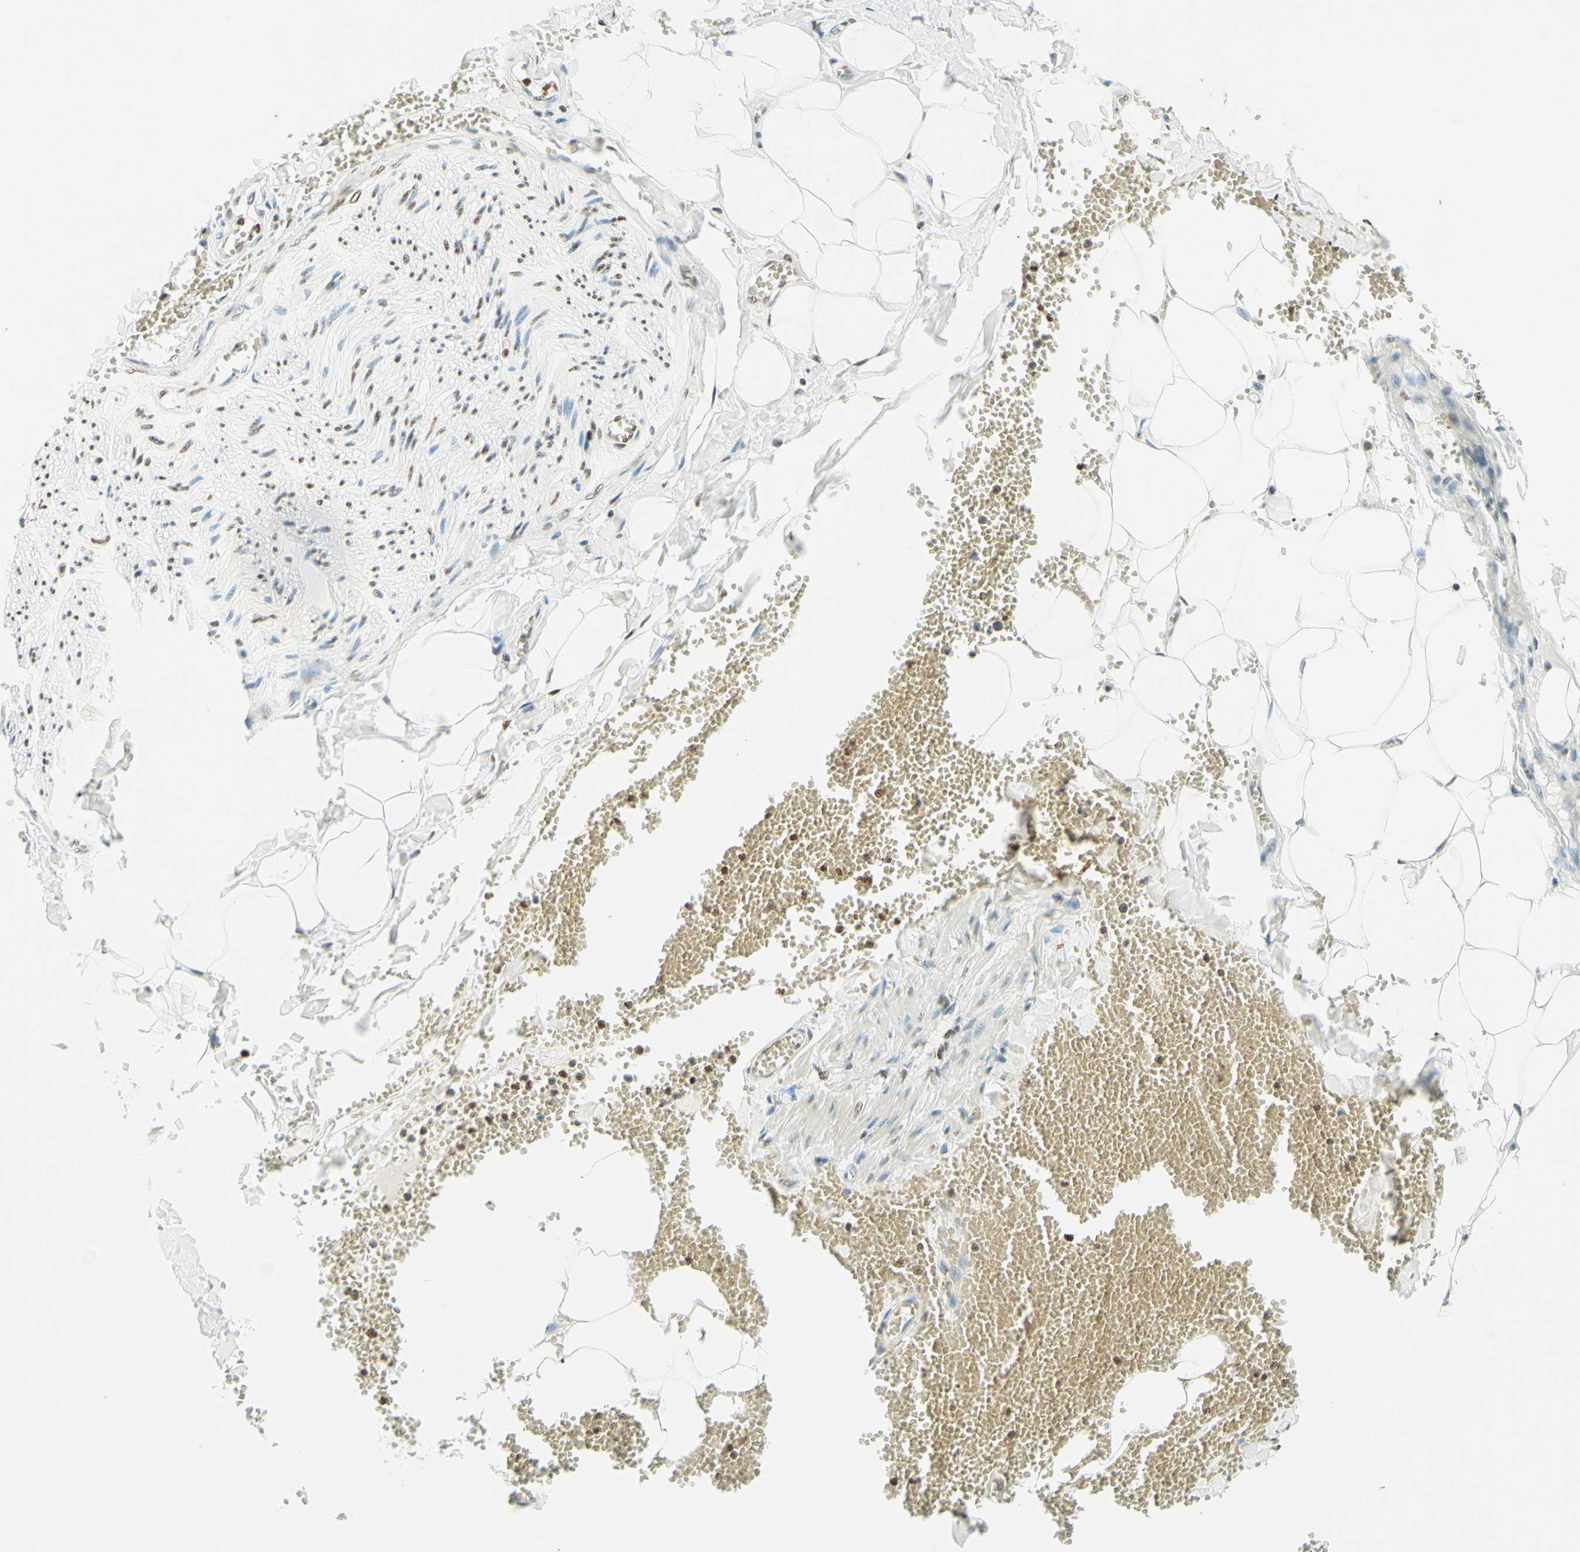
{"staining": {"intensity": "moderate", "quantity": ">75%", "location": "nuclear"}, "tissue": "adipose tissue", "cell_type": "Adipocytes", "image_type": "normal", "snomed": [{"axis": "morphology", "description": "Normal tissue, NOS"}, {"axis": "topography", "description": "Adipose tissue"}, {"axis": "topography", "description": "Peripheral nerve tissue"}], "caption": "DAB (3,3'-diaminobenzidine) immunohistochemical staining of normal adipose tissue shows moderate nuclear protein staining in approximately >75% of adipocytes. (DAB IHC, brown staining for protein, blue staining for nuclei).", "gene": "MSH2", "patient": {"sex": "male", "age": 52}}